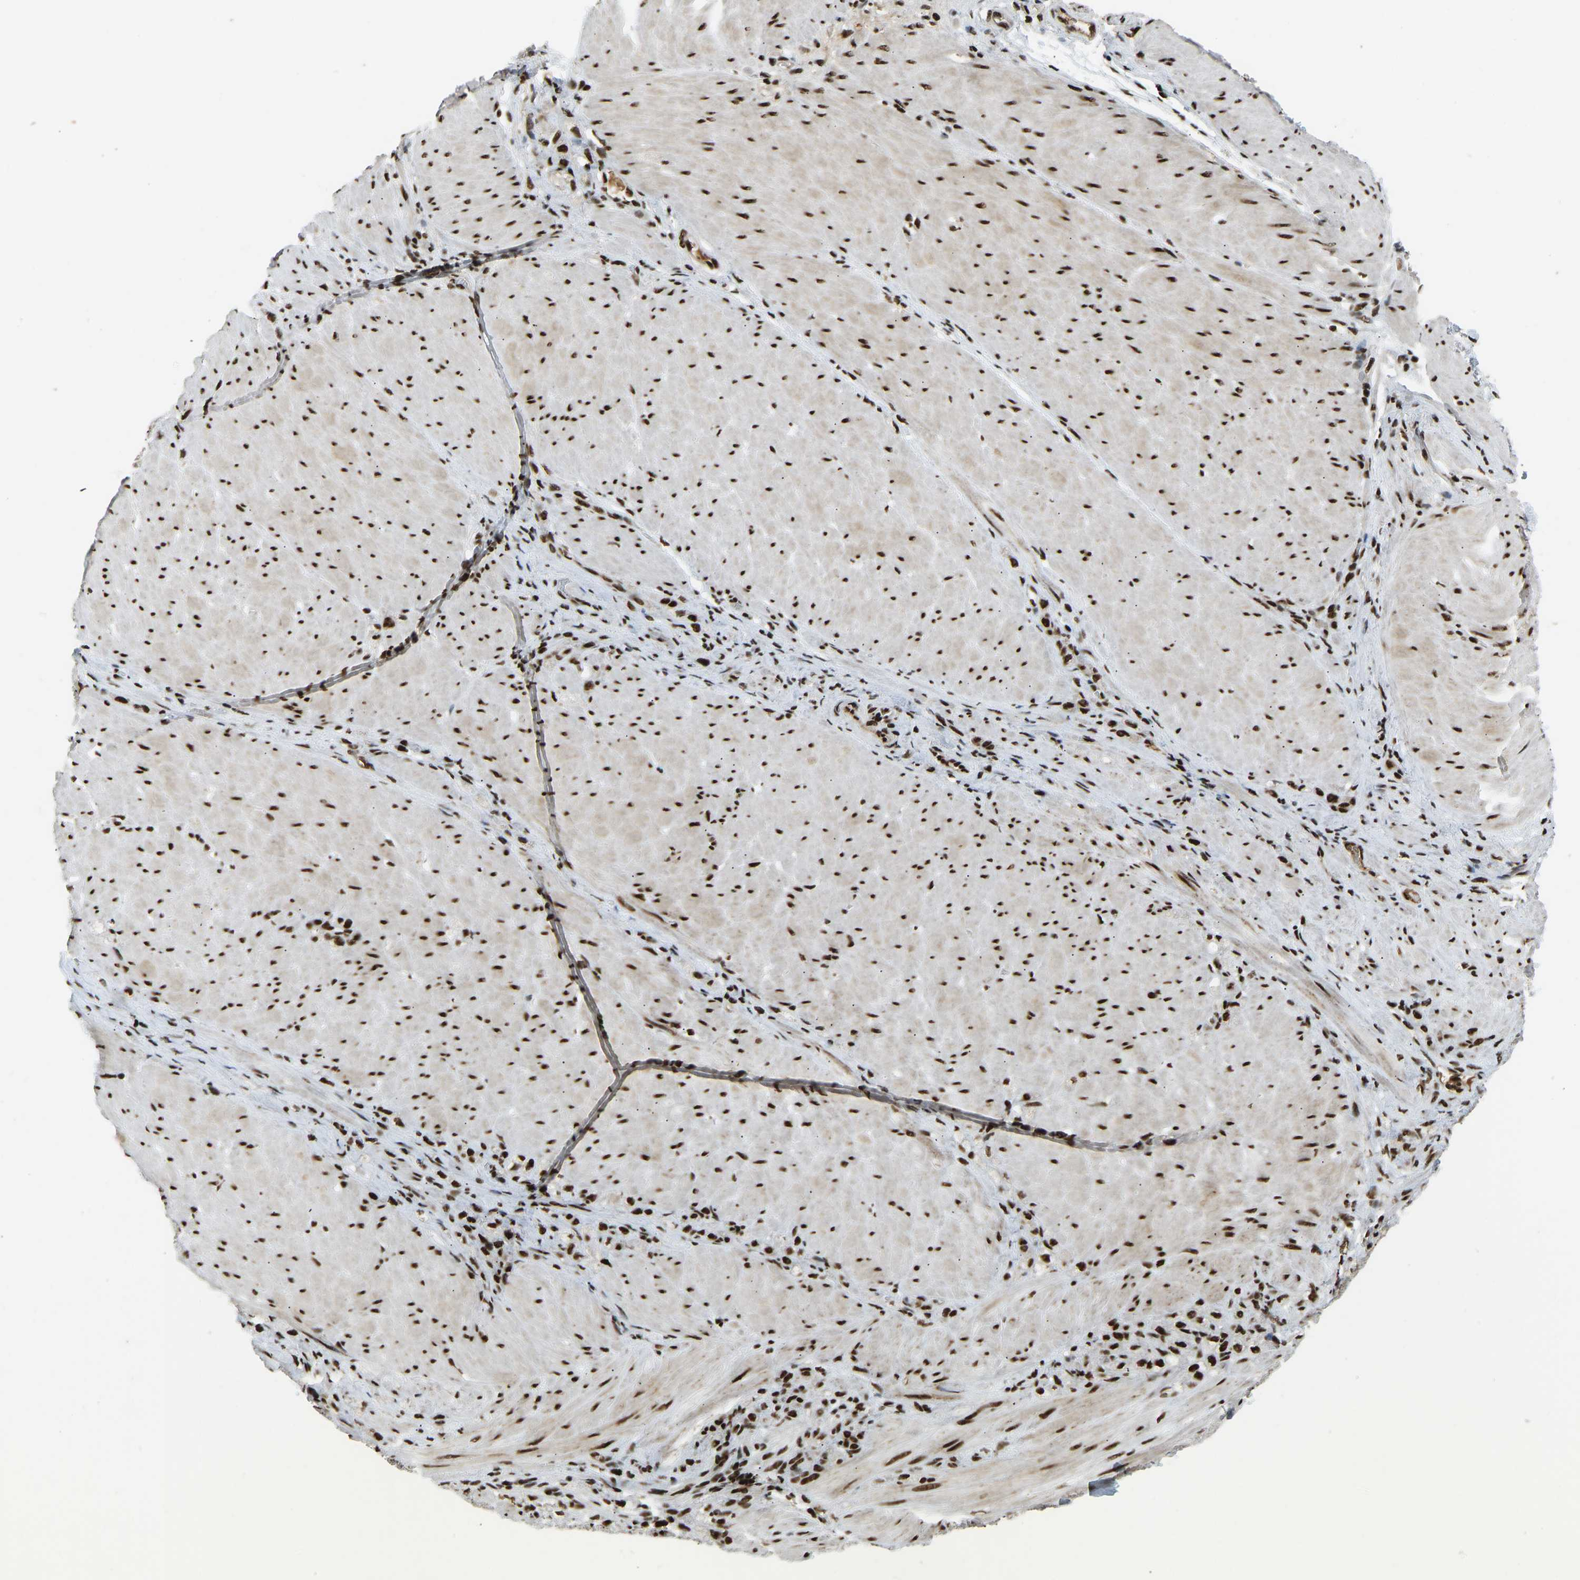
{"staining": {"intensity": "strong", "quantity": ">75%", "location": "nuclear"}, "tissue": "stomach cancer", "cell_type": "Tumor cells", "image_type": "cancer", "snomed": [{"axis": "morphology", "description": "Normal tissue, NOS"}, {"axis": "morphology", "description": "Adenocarcinoma, NOS"}, {"axis": "topography", "description": "Stomach"}], "caption": "Stomach cancer tissue reveals strong nuclear expression in approximately >75% of tumor cells", "gene": "FOXK1", "patient": {"sex": "male", "age": 82}}